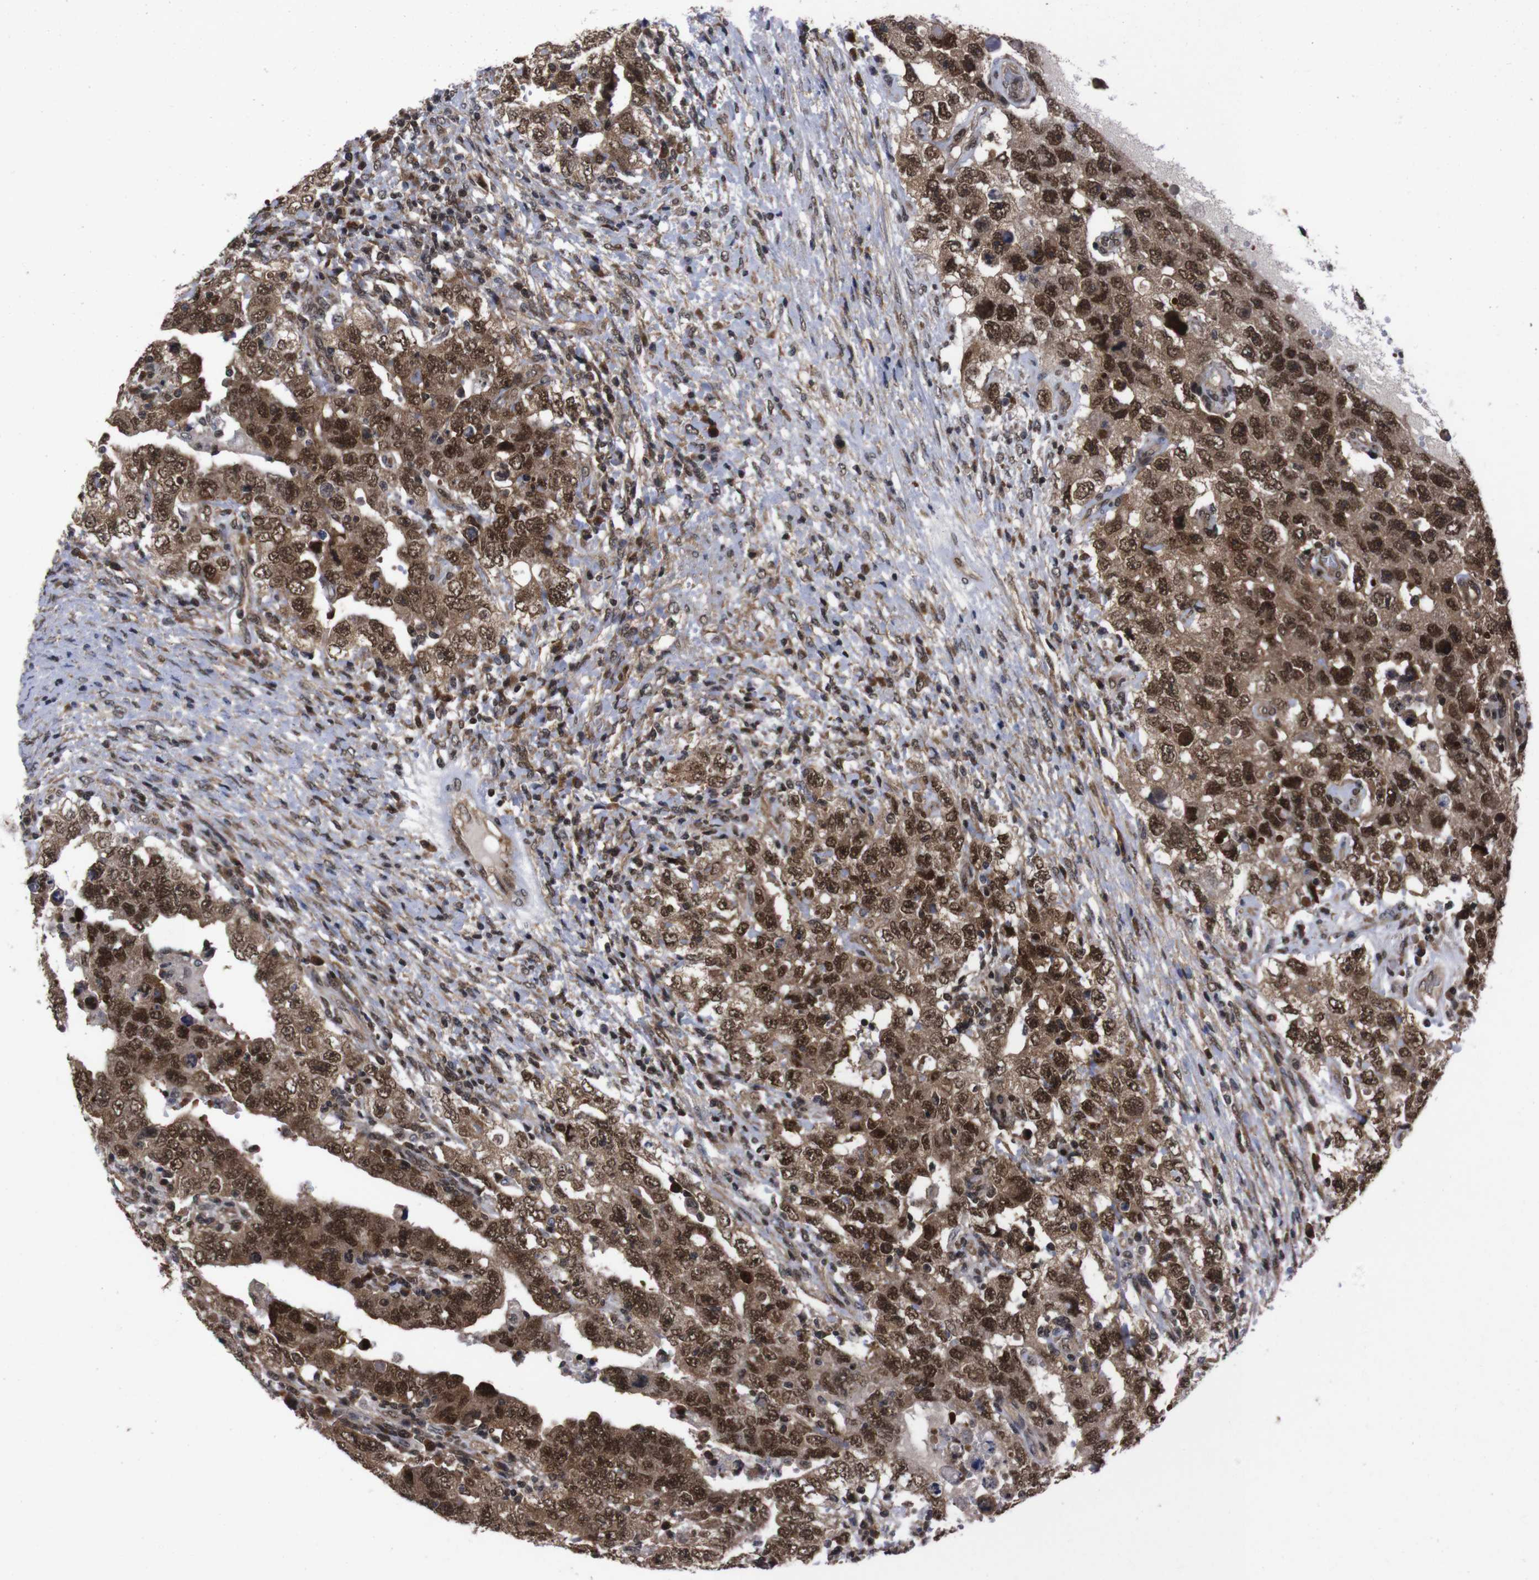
{"staining": {"intensity": "strong", "quantity": ">75%", "location": "cytoplasmic/membranous,nuclear"}, "tissue": "testis cancer", "cell_type": "Tumor cells", "image_type": "cancer", "snomed": [{"axis": "morphology", "description": "Carcinoma, Embryonal, NOS"}, {"axis": "topography", "description": "Testis"}], "caption": "Protein staining of testis embryonal carcinoma tissue reveals strong cytoplasmic/membranous and nuclear staining in about >75% of tumor cells.", "gene": "UBQLN2", "patient": {"sex": "male", "age": 26}}